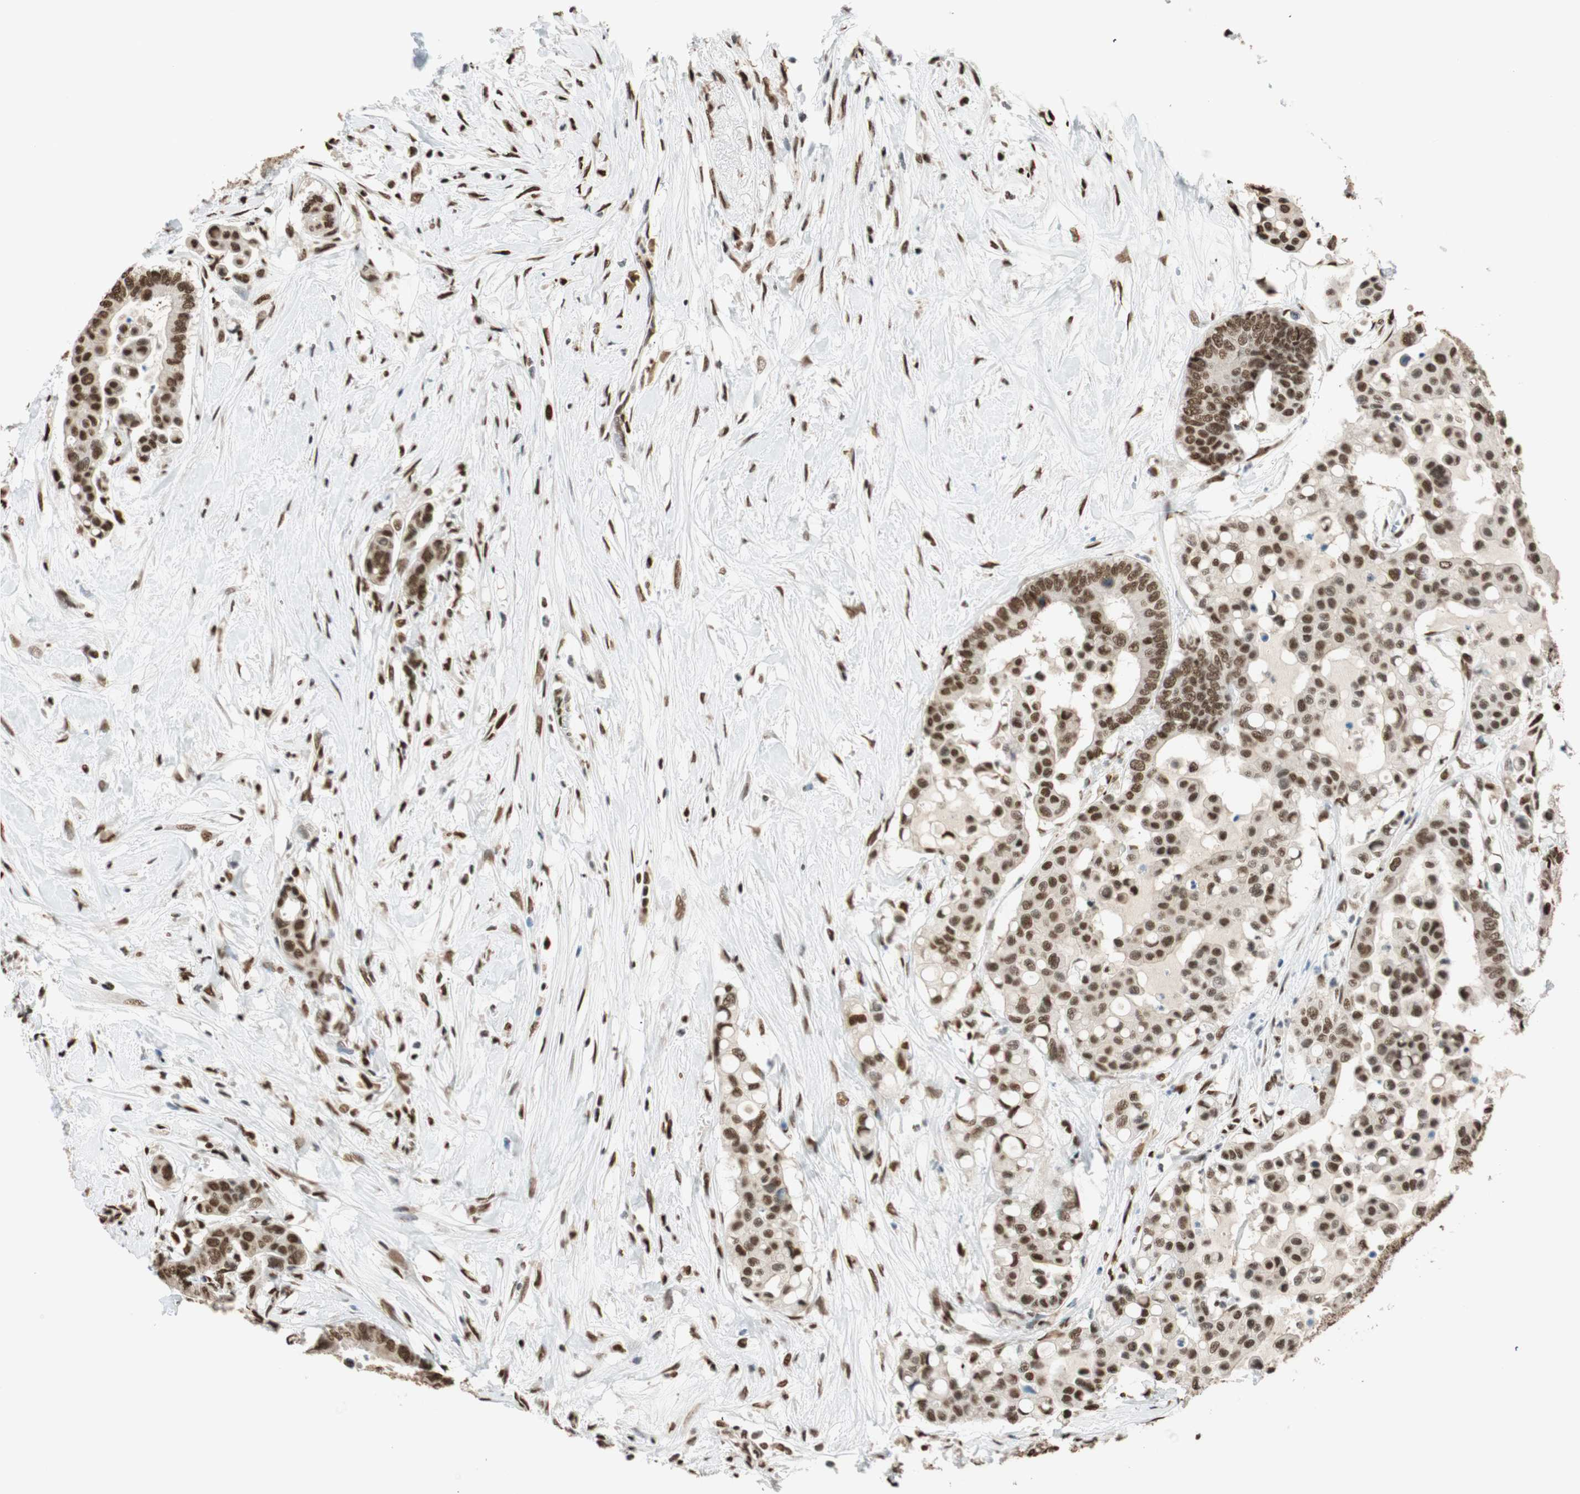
{"staining": {"intensity": "moderate", "quantity": ">75%", "location": "nuclear"}, "tissue": "colorectal cancer", "cell_type": "Tumor cells", "image_type": "cancer", "snomed": [{"axis": "morphology", "description": "Normal tissue, NOS"}, {"axis": "morphology", "description": "Adenocarcinoma, NOS"}, {"axis": "topography", "description": "Colon"}], "caption": "Tumor cells demonstrate medium levels of moderate nuclear positivity in approximately >75% of cells in colorectal adenocarcinoma. (DAB IHC, brown staining for protein, blue staining for nuclei).", "gene": "FANCG", "patient": {"sex": "male", "age": 82}}